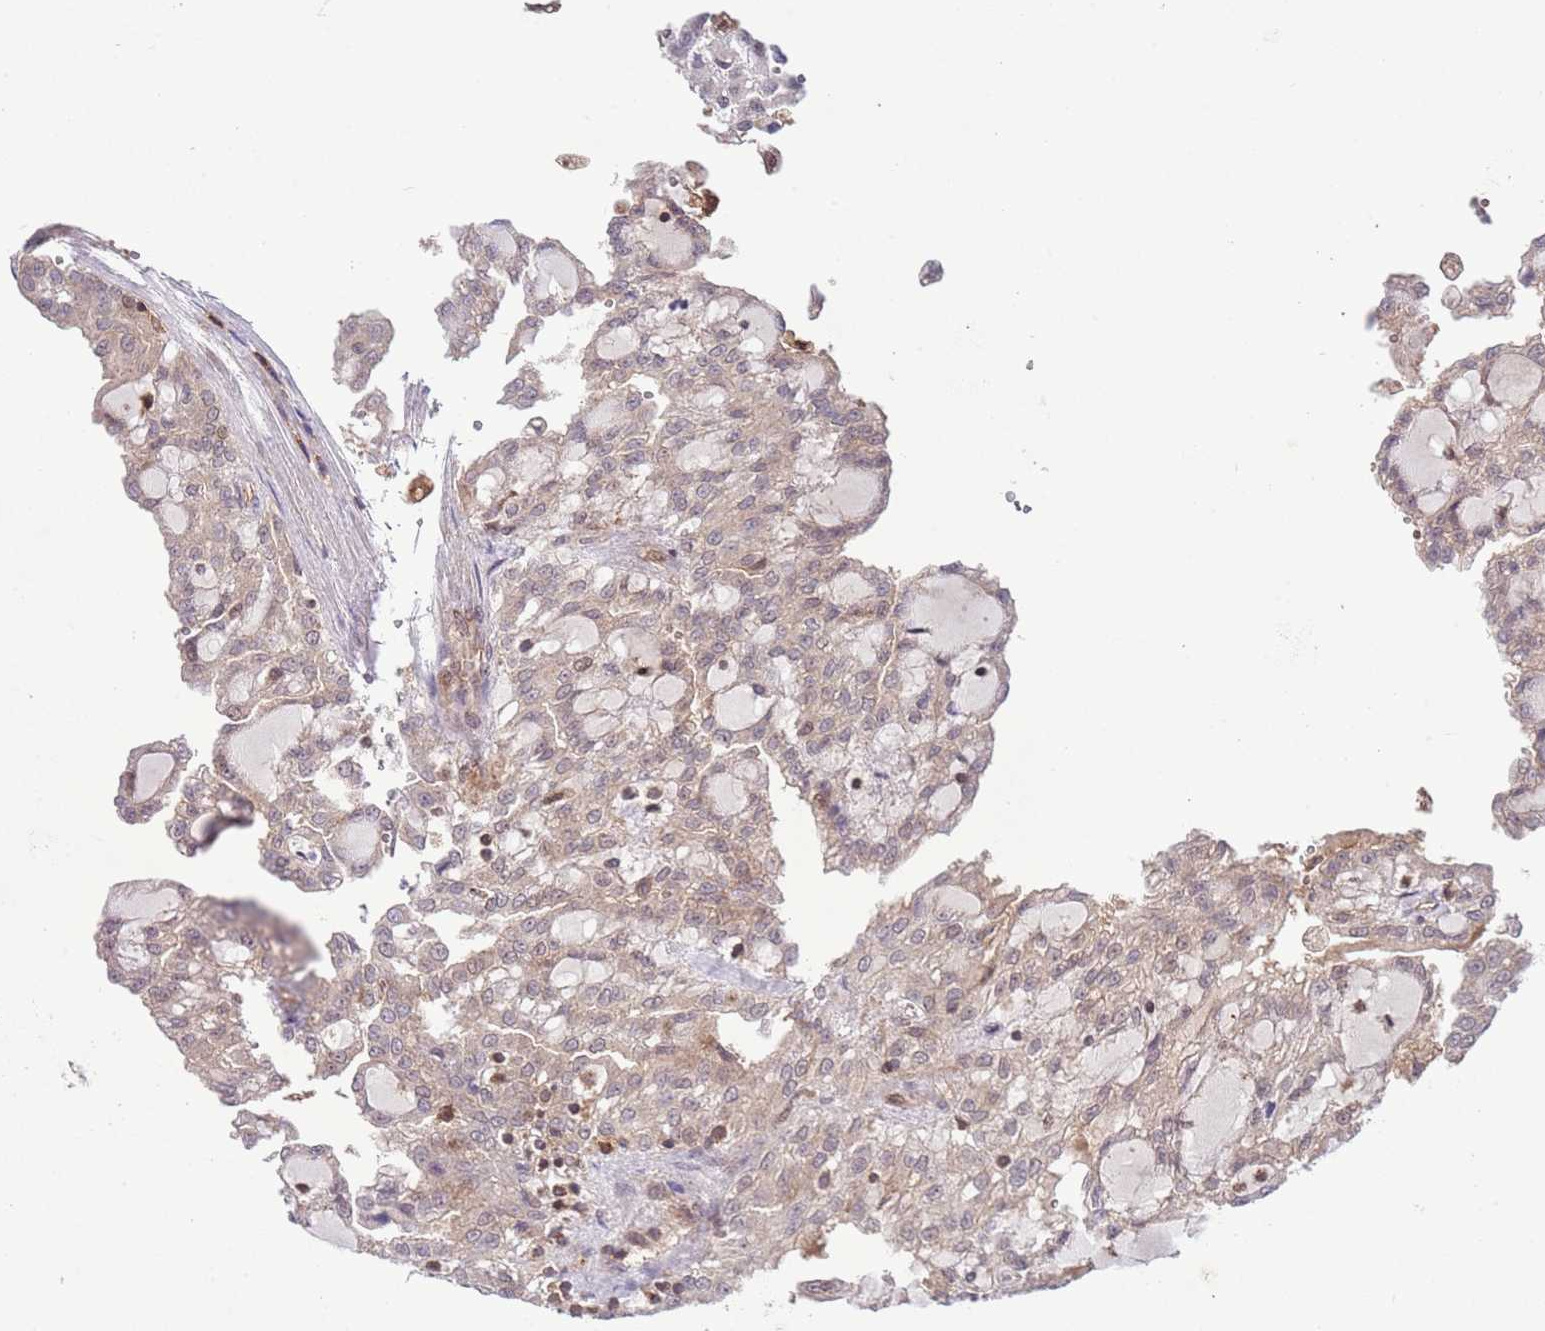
{"staining": {"intensity": "weak", "quantity": ">75%", "location": "cytoplasmic/membranous"}, "tissue": "renal cancer", "cell_type": "Tumor cells", "image_type": "cancer", "snomed": [{"axis": "morphology", "description": "Adenocarcinoma, NOS"}, {"axis": "topography", "description": "Kidney"}], "caption": "Protein analysis of renal adenocarcinoma tissue reveals weak cytoplasmic/membranous expression in about >75% of tumor cells. The staining was performed using DAB, with brown indicating positive protein expression. Nuclei are stained blue with hematoxylin.", "gene": "HDHD2", "patient": {"sex": "male", "age": 63}}